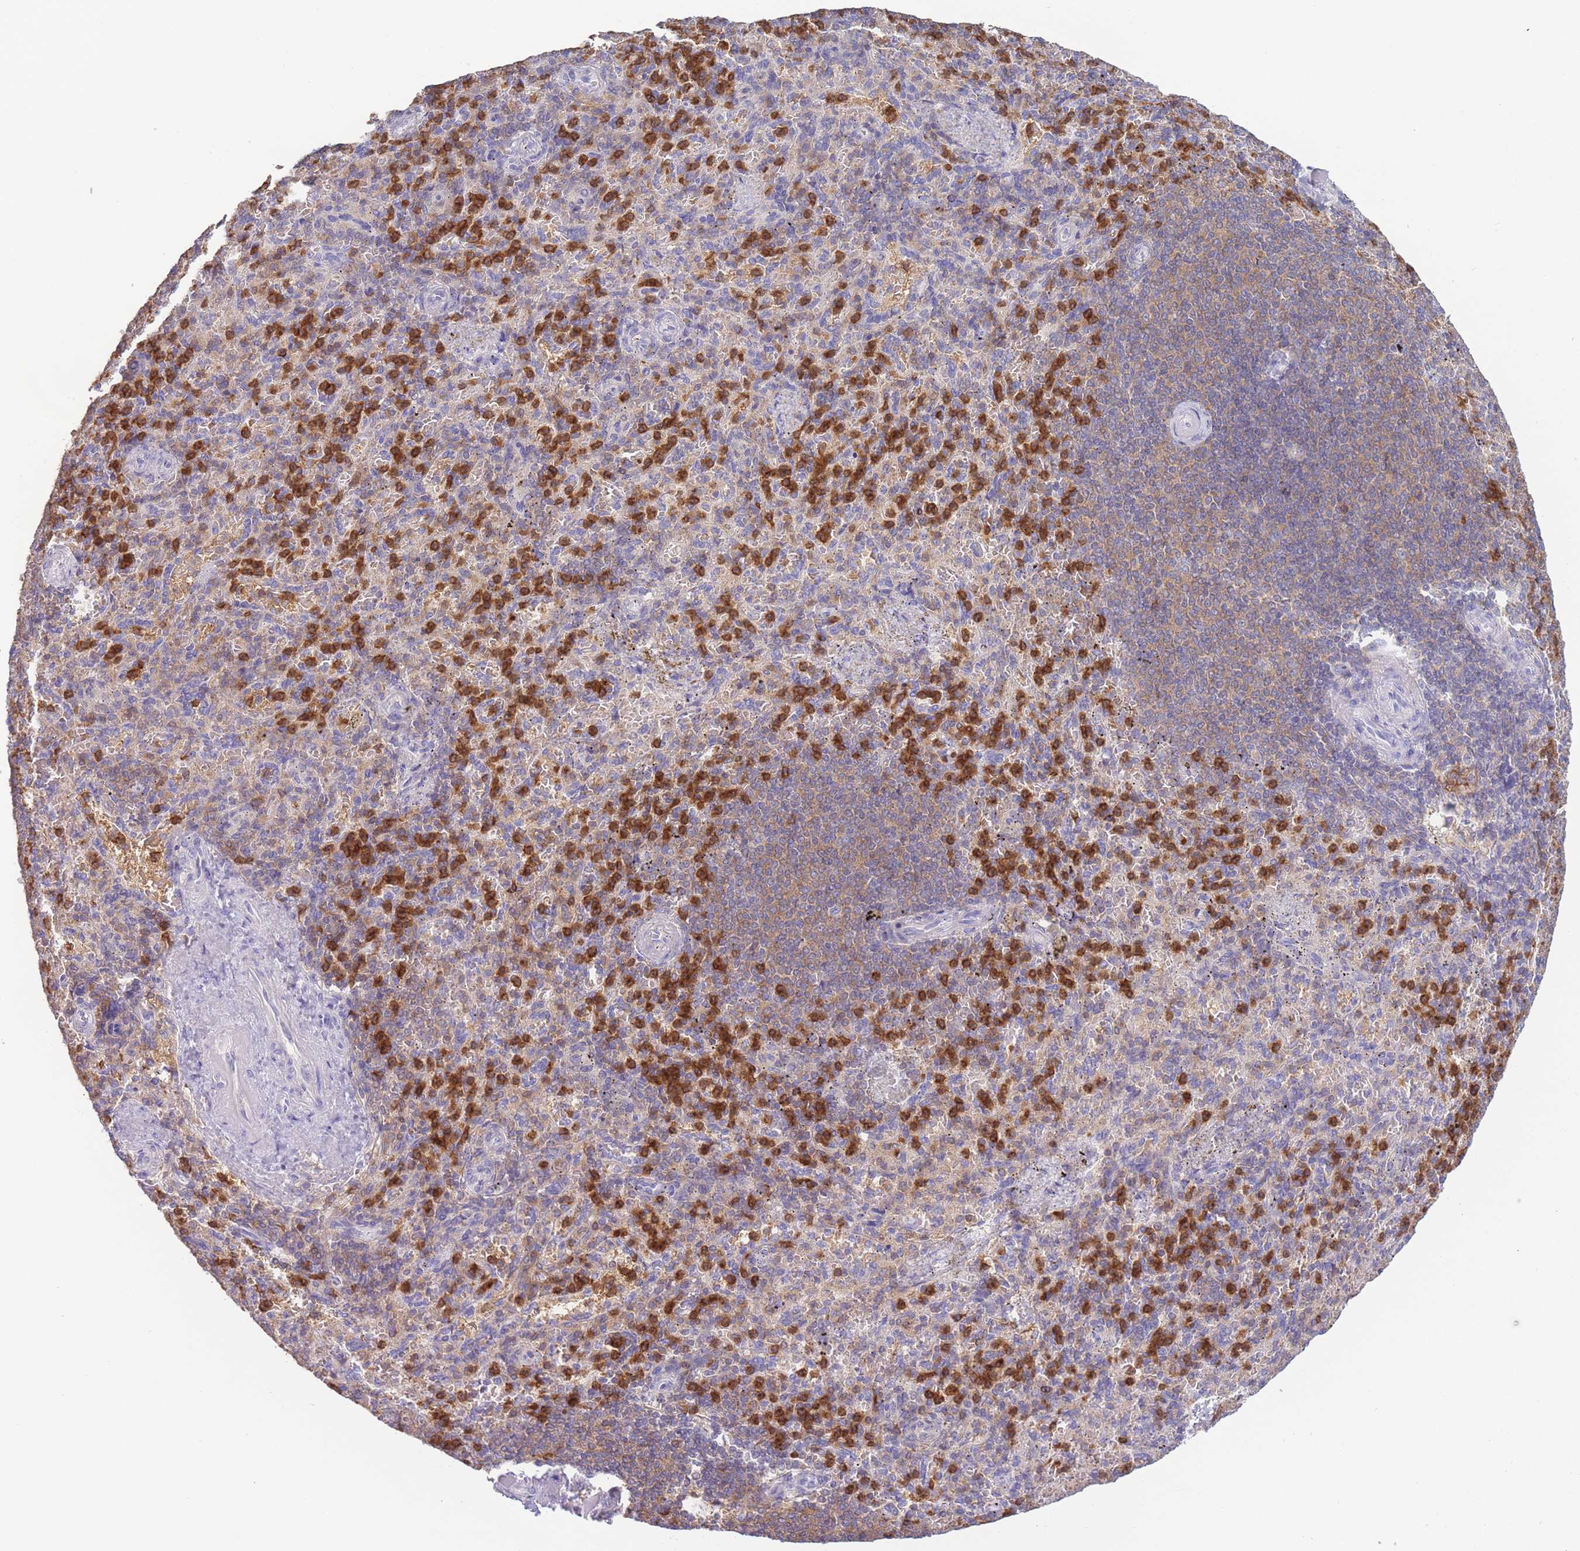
{"staining": {"intensity": "strong", "quantity": "<25%", "location": "cytoplasmic/membranous"}, "tissue": "spleen", "cell_type": "Cells in red pulp", "image_type": "normal", "snomed": [{"axis": "morphology", "description": "Normal tissue, NOS"}, {"axis": "topography", "description": "Spleen"}], "caption": "Strong cytoplasmic/membranous staining for a protein is identified in about <25% of cells in red pulp of benign spleen using IHC.", "gene": "ST3GAL4", "patient": {"sex": "female", "age": 74}}